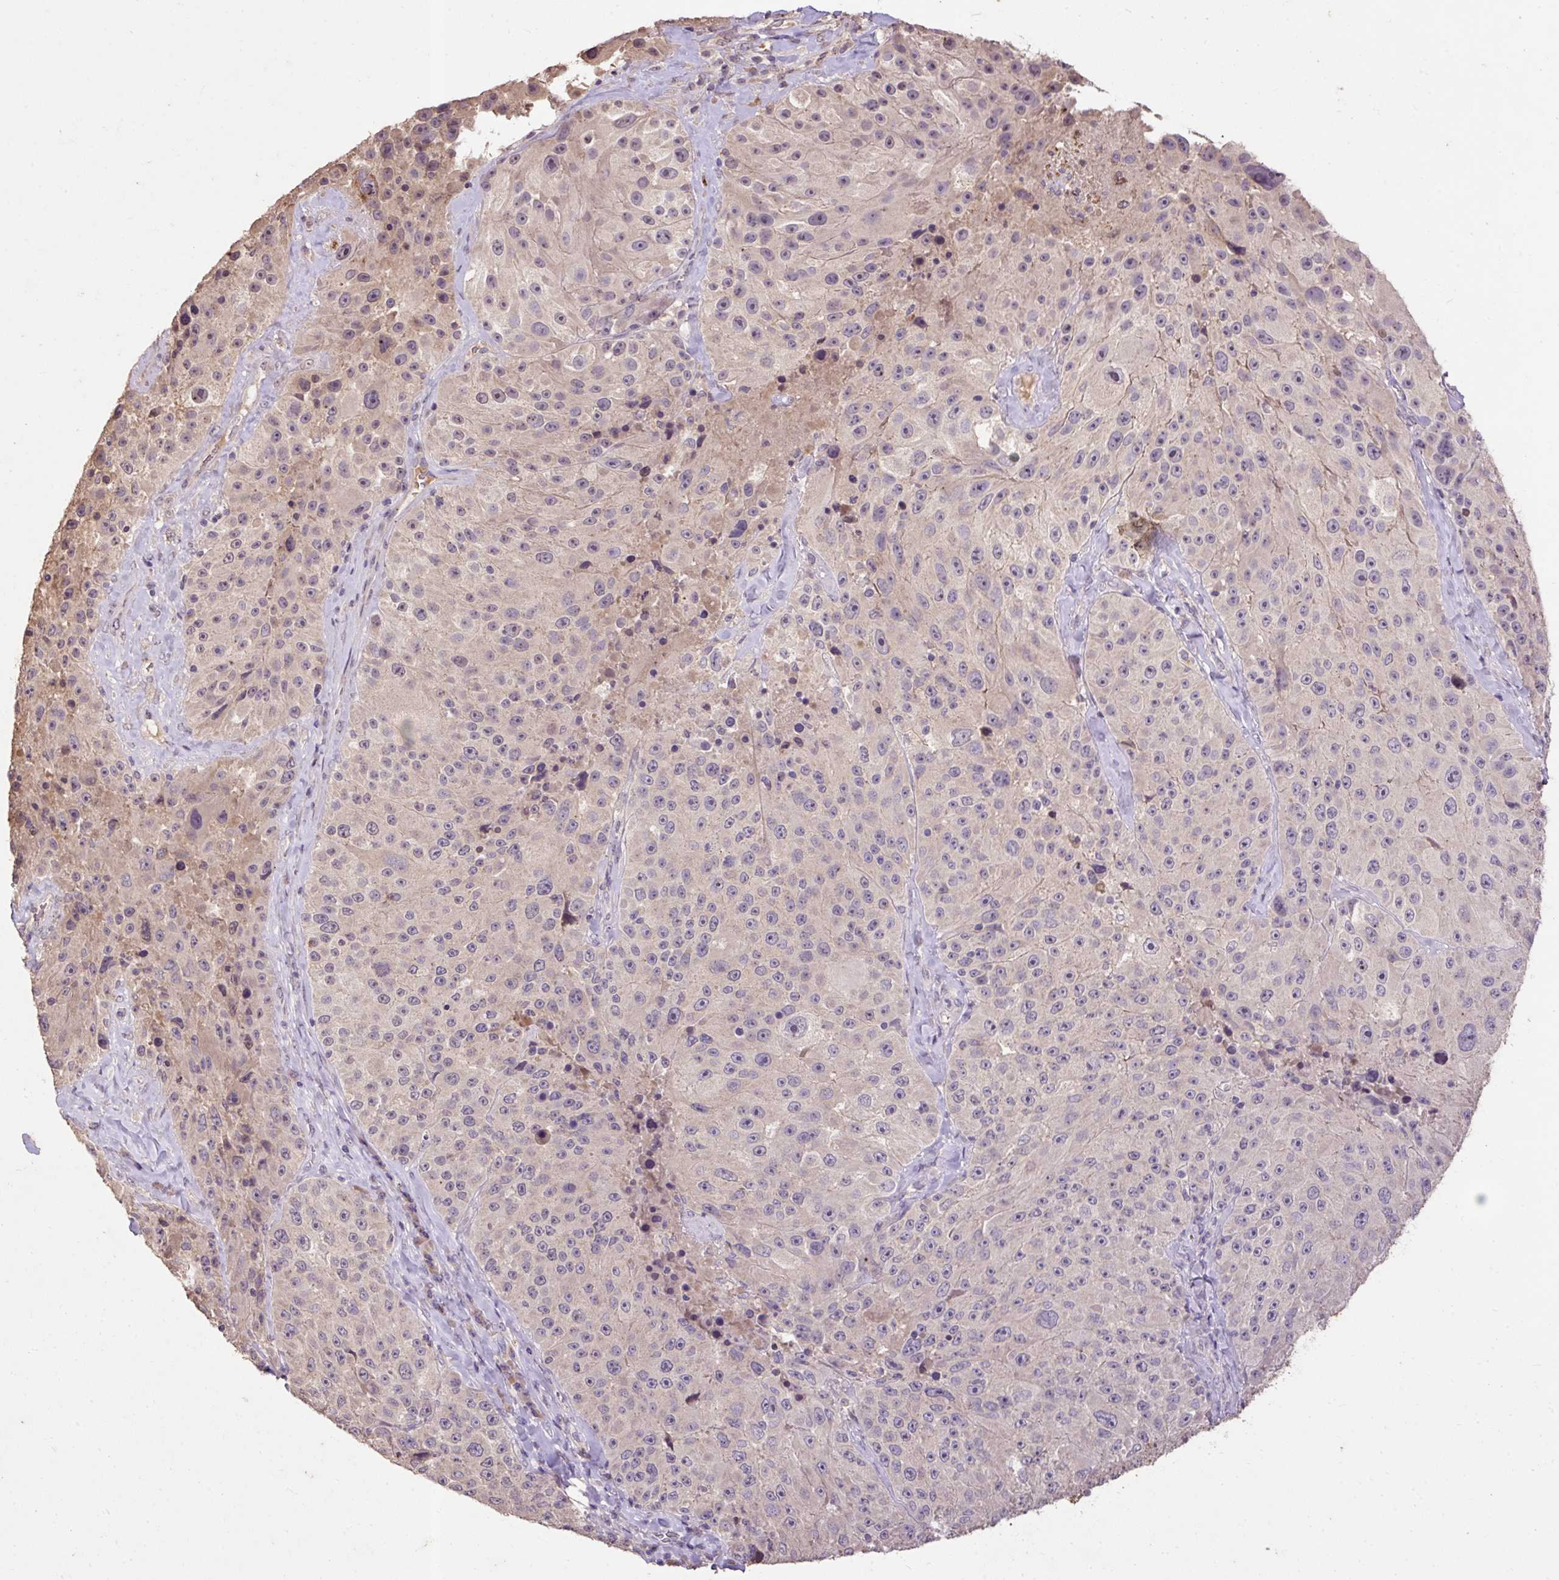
{"staining": {"intensity": "negative", "quantity": "none", "location": "none"}, "tissue": "melanoma", "cell_type": "Tumor cells", "image_type": "cancer", "snomed": [{"axis": "morphology", "description": "Malignant melanoma, Metastatic site"}, {"axis": "topography", "description": "Lymph node"}], "caption": "The histopathology image demonstrates no significant expression in tumor cells of melanoma.", "gene": "LRTM2", "patient": {"sex": "male", "age": 62}}